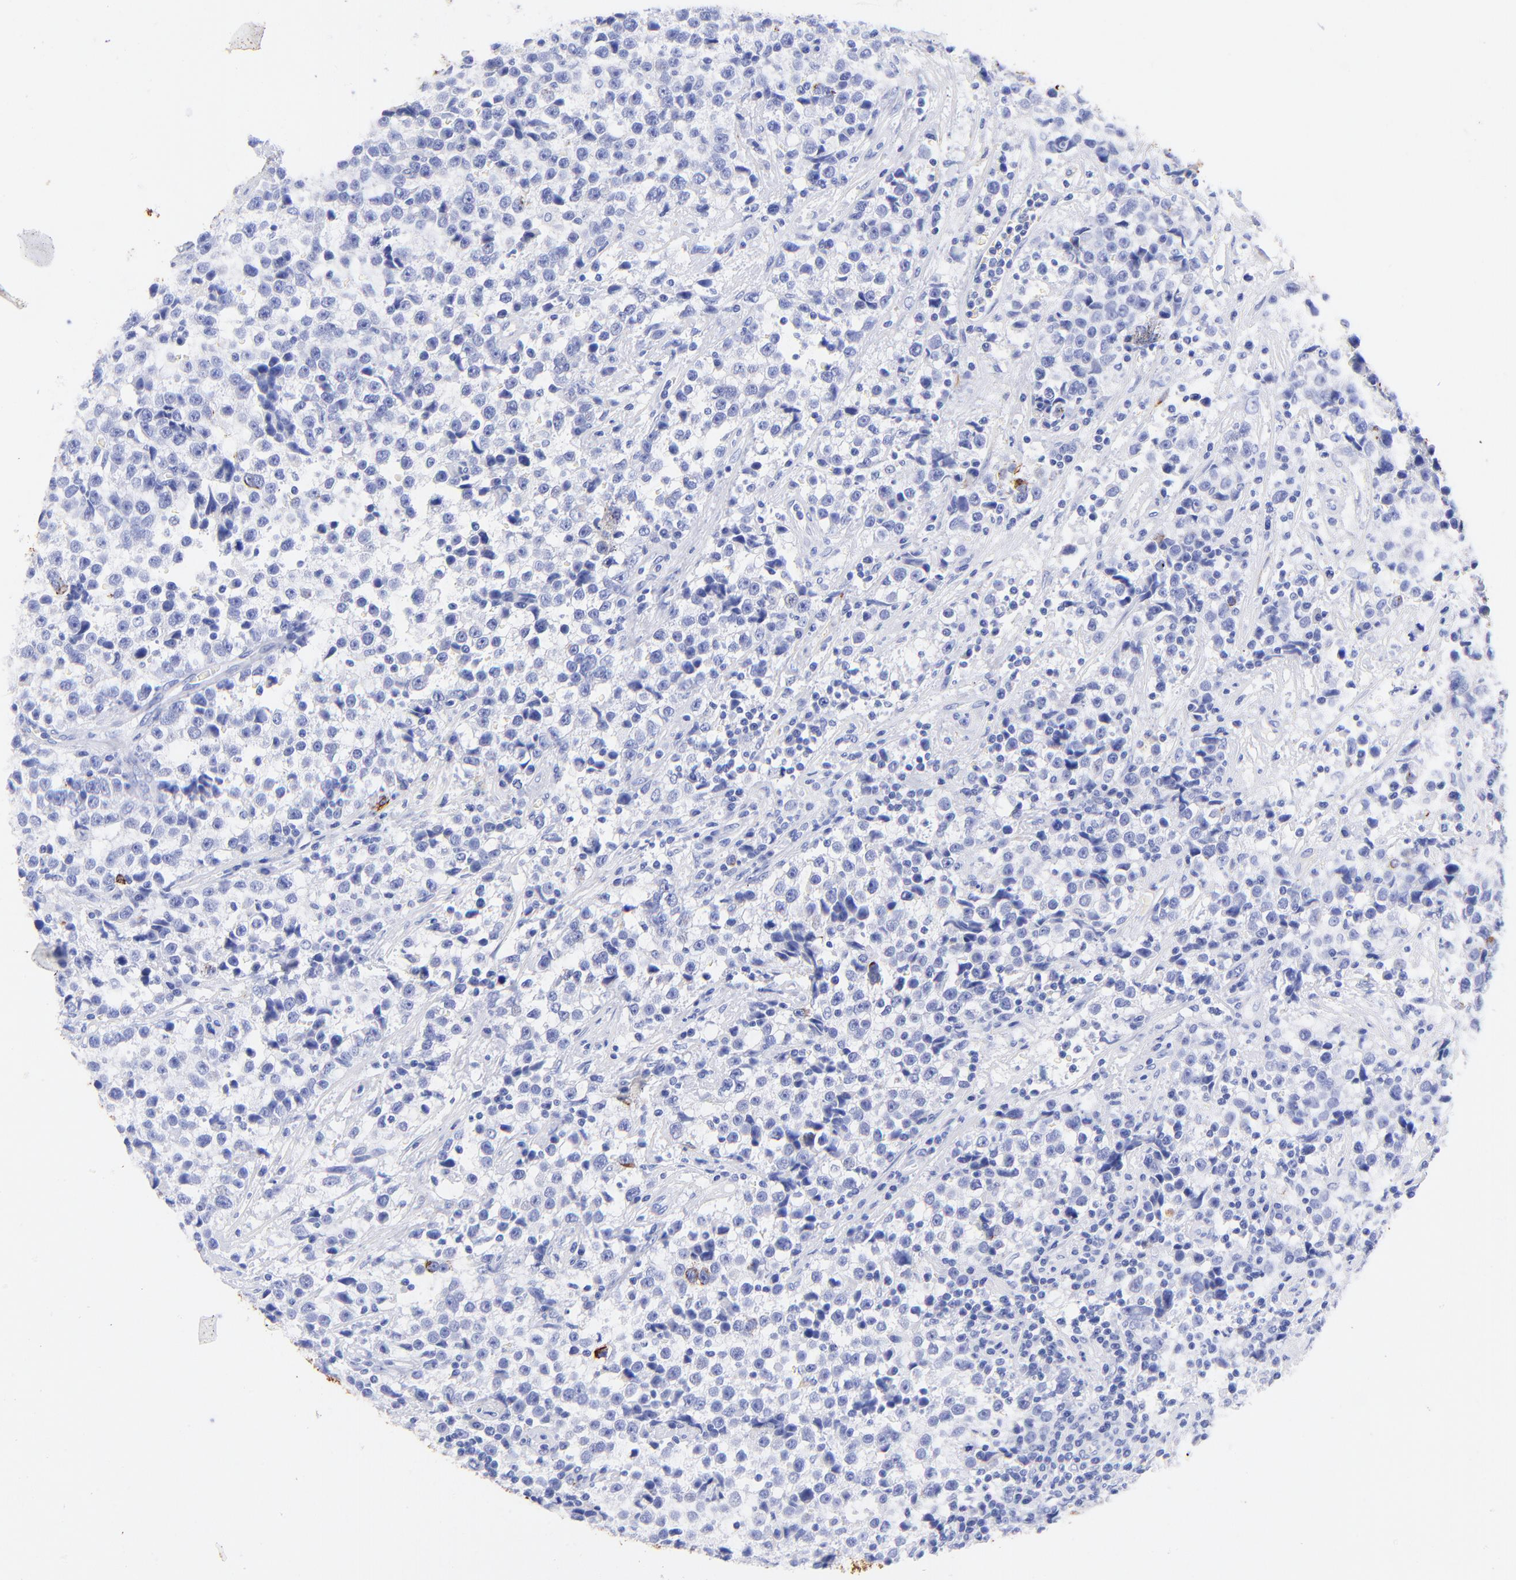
{"staining": {"intensity": "negative", "quantity": "none", "location": "none"}, "tissue": "testis cancer", "cell_type": "Tumor cells", "image_type": "cancer", "snomed": [{"axis": "morphology", "description": "Seminoma, NOS"}, {"axis": "topography", "description": "Testis"}], "caption": "Testis cancer stained for a protein using immunohistochemistry (IHC) exhibits no expression tumor cells.", "gene": "KRT19", "patient": {"sex": "male", "age": 38}}